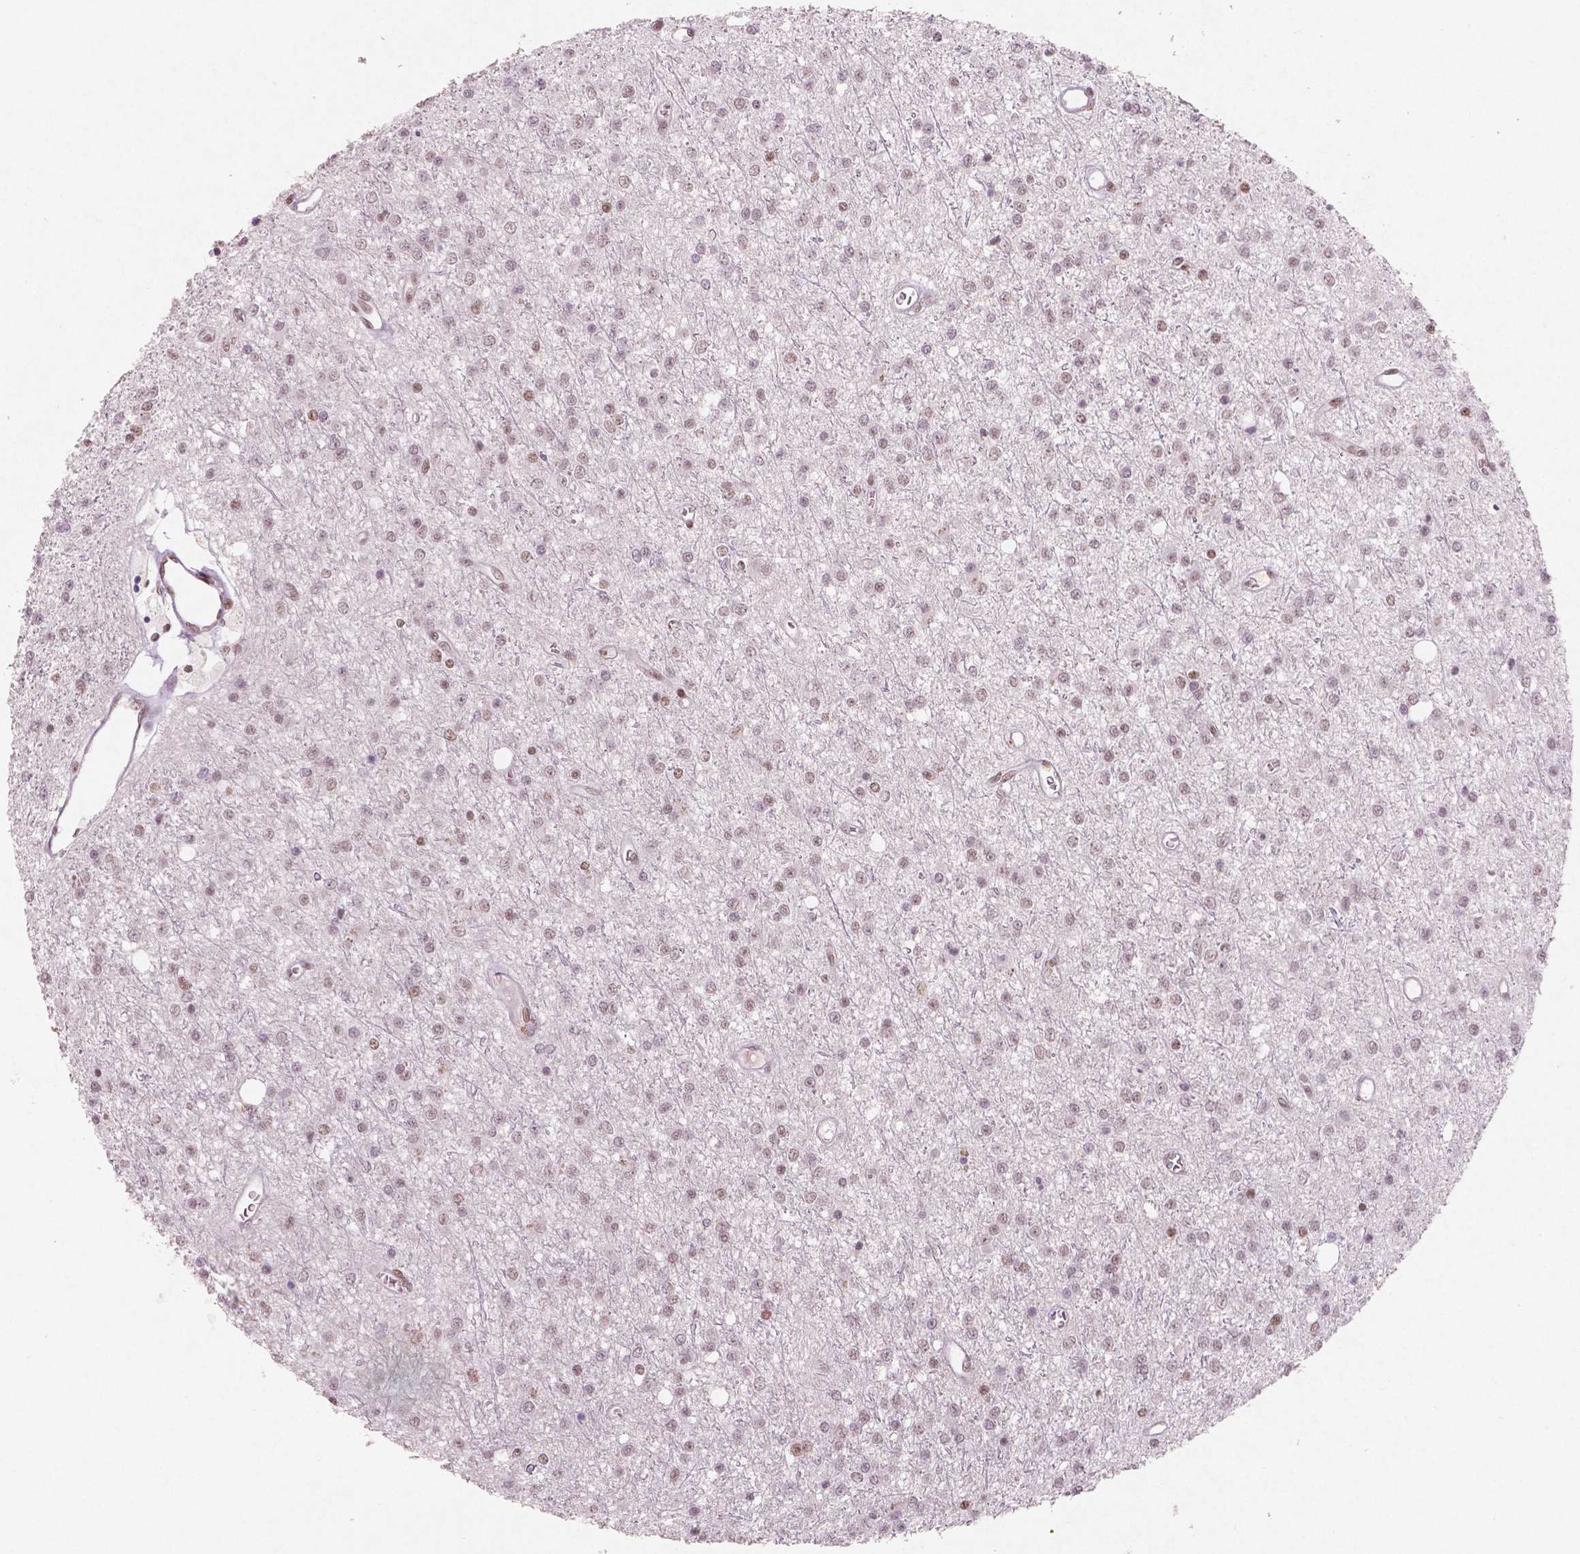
{"staining": {"intensity": "weak", "quantity": ">75%", "location": "nuclear"}, "tissue": "glioma", "cell_type": "Tumor cells", "image_type": "cancer", "snomed": [{"axis": "morphology", "description": "Glioma, malignant, Low grade"}, {"axis": "topography", "description": "Brain"}], "caption": "A brown stain shows weak nuclear staining of a protein in human glioma tumor cells. (DAB = brown stain, brightfield microscopy at high magnification).", "gene": "BRD4", "patient": {"sex": "female", "age": 45}}